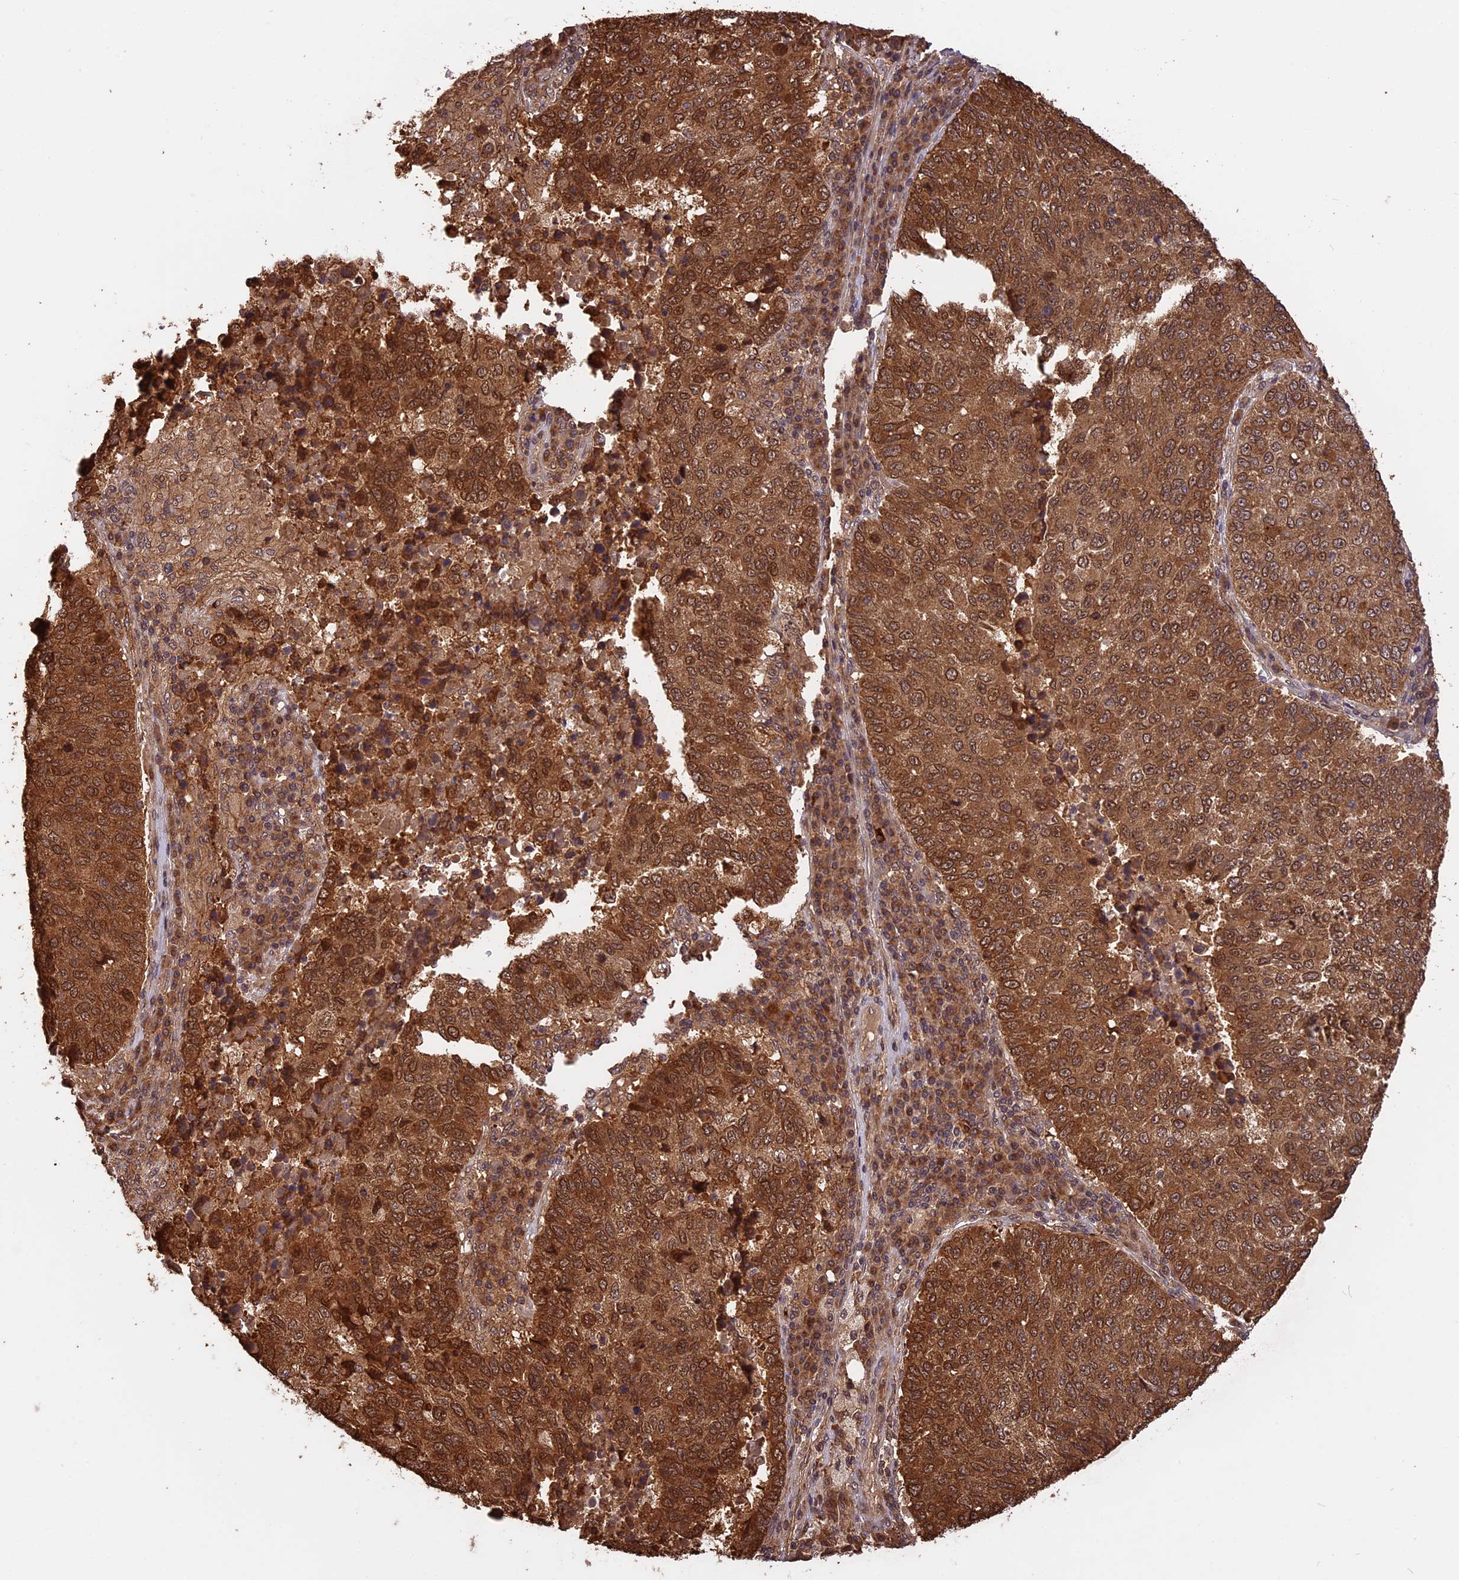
{"staining": {"intensity": "strong", "quantity": ">75%", "location": "cytoplasmic/membranous,nuclear"}, "tissue": "lung cancer", "cell_type": "Tumor cells", "image_type": "cancer", "snomed": [{"axis": "morphology", "description": "Squamous cell carcinoma, NOS"}, {"axis": "topography", "description": "Lung"}], "caption": "A brown stain highlights strong cytoplasmic/membranous and nuclear expression of a protein in squamous cell carcinoma (lung) tumor cells. (Stains: DAB in brown, nuclei in blue, Microscopy: brightfield microscopy at high magnification).", "gene": "ESCO1", "patient": {"sex": "male", "age": 73}}